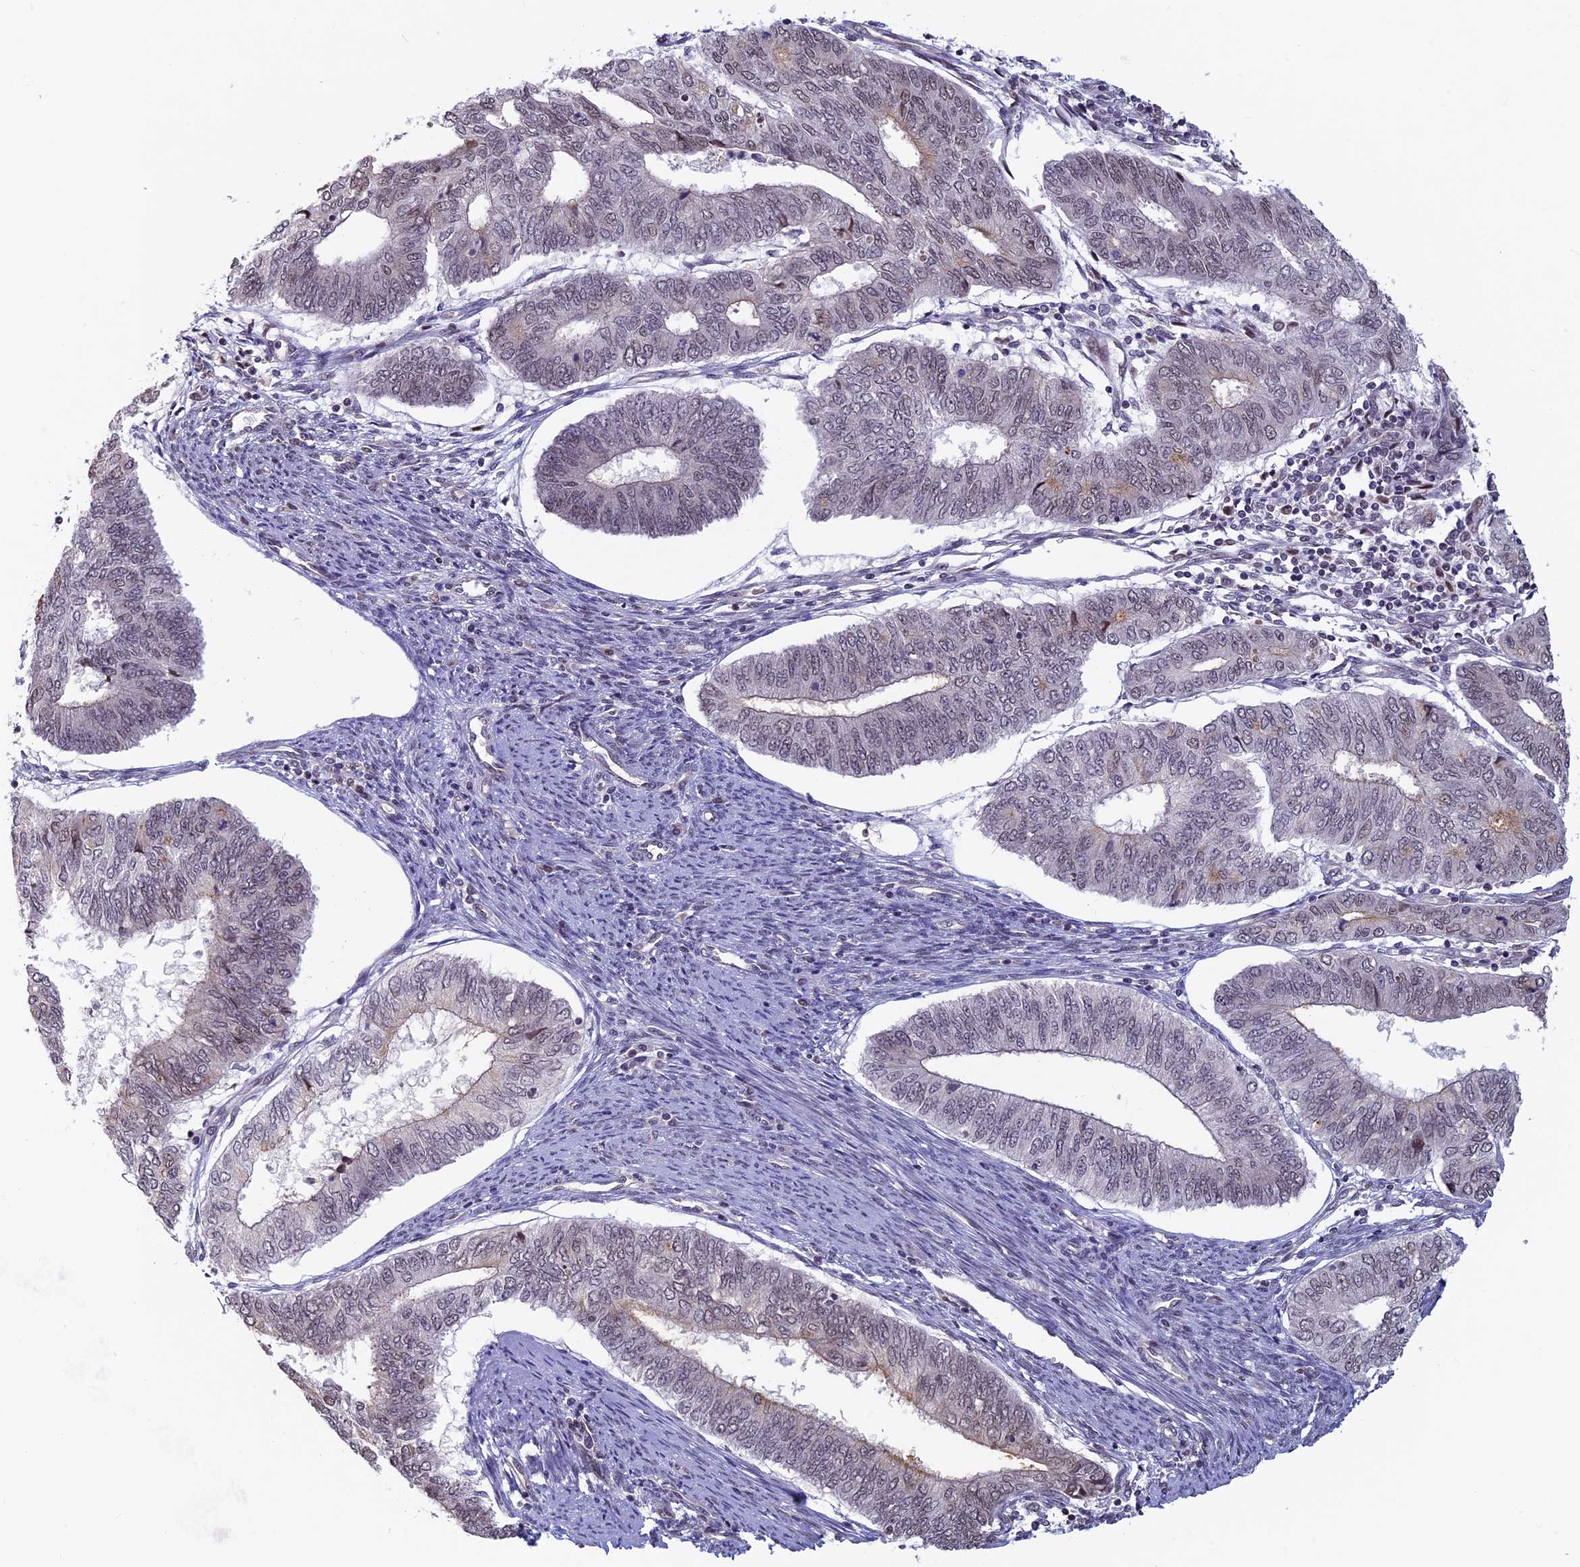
{"staining": {"intensity": "weak", "quantity": "25%-75%", "location": "nuclear"}, "tissue": "endometrial cancer", "cell_type": "Tumor cells", "image_type": "cancer", "snomed": [{"axis": "morphology", "description": "Adenocarcinoma, NOS"}, {"axis": "topography", "description": "Endometrium"}], "caption": "Human endometrial adenocarcinoma stained with a brown dye exhibits weak nuclear positive staining in approximately 25%-75% of tumor cells.", "gene": "SPIRE1", "patient": {"sex": "female", "age": 68}}